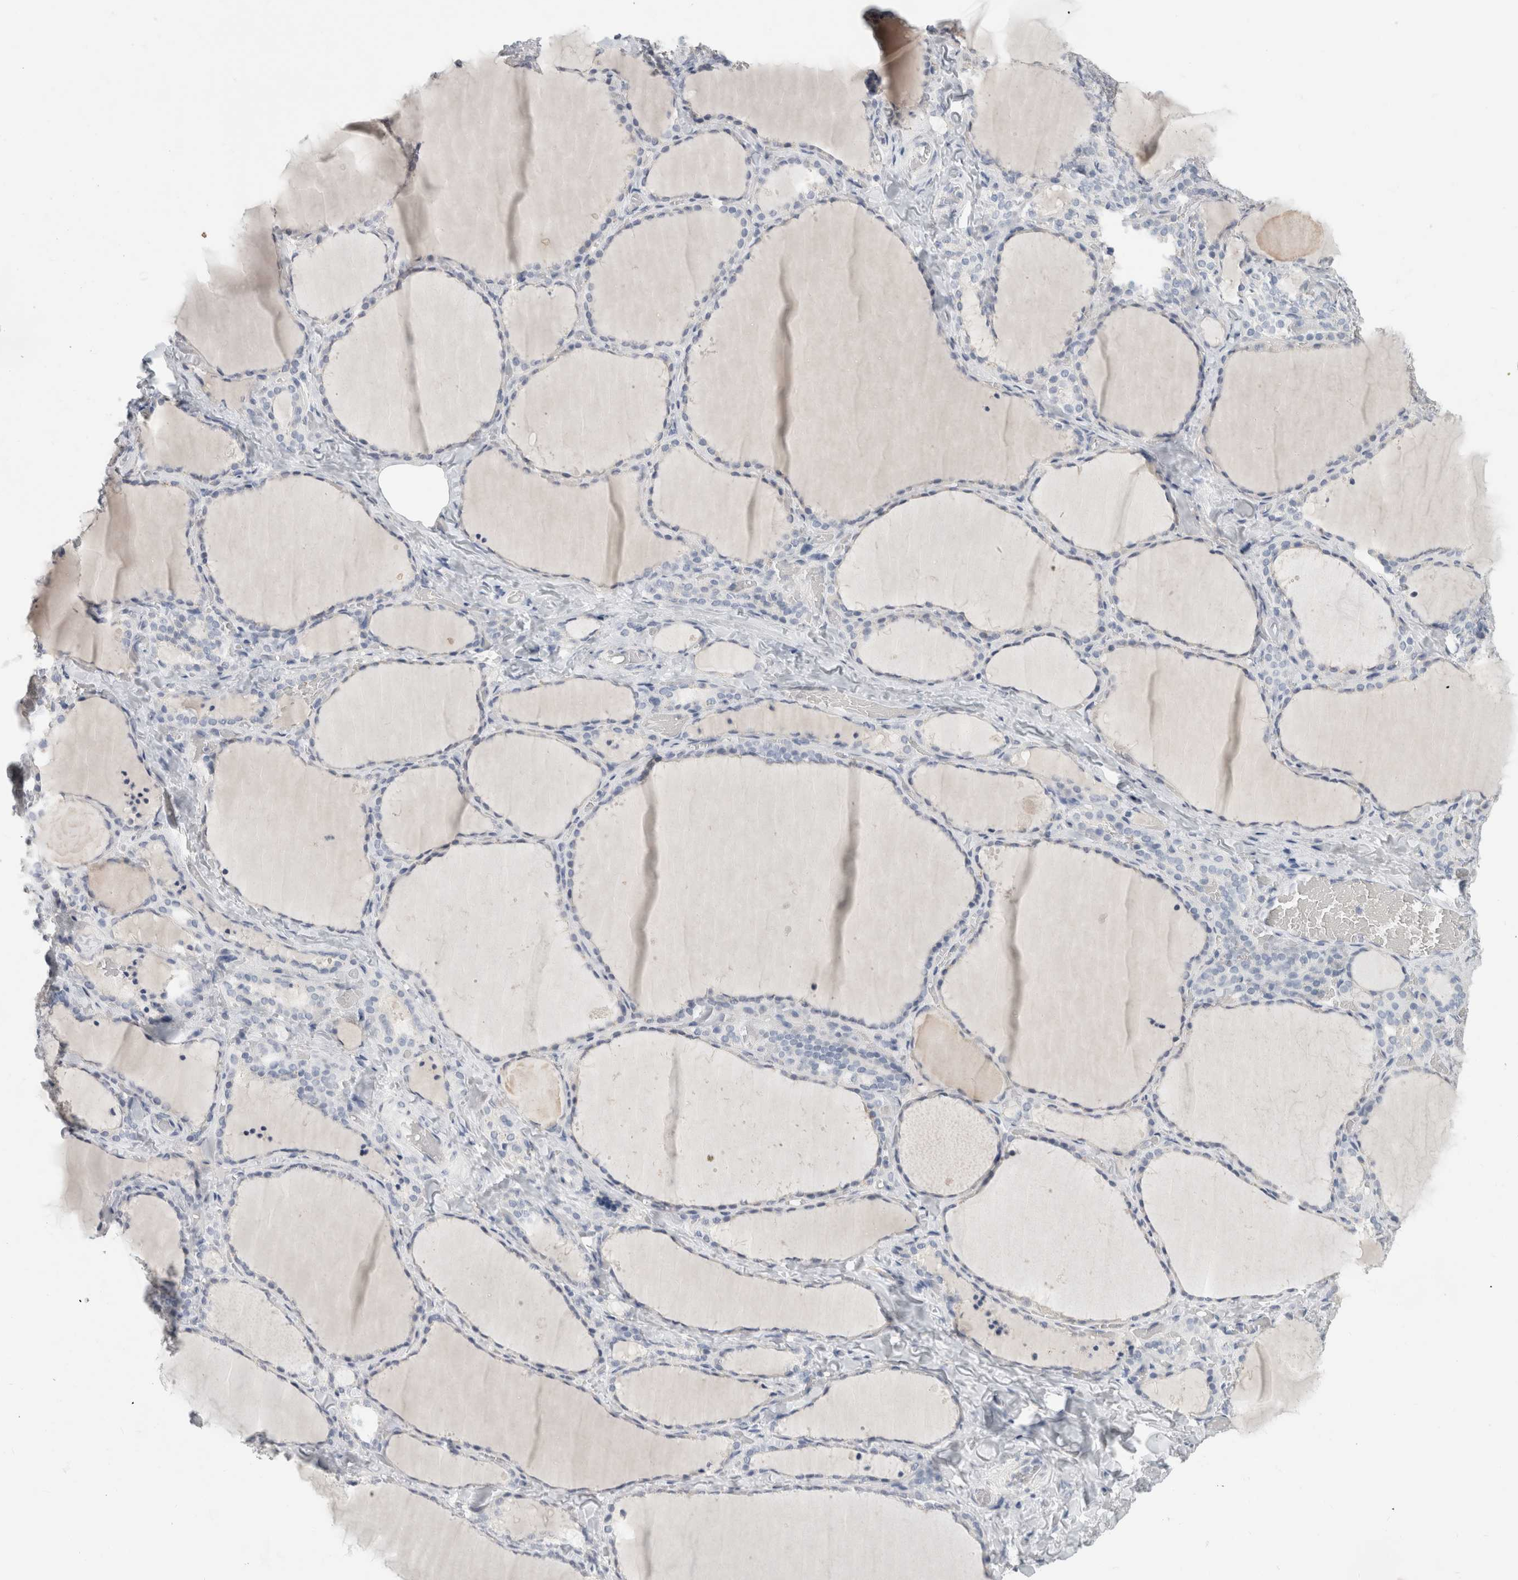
{"staining": {"intensity": "negative", "quantity": "none", "location": "none"}, "tissue": "thyroid gland", "cell_type": "Glandular cells", "image_type": "normal", "snomed": [{"axis": "morphology", "description": "Normal tissue, NOS"}, {"axis": "topography", "description": "Thyroid gland"}], "caption": "A high-resolution histopathology image shows immunohistochemistry (IHC) staining of unremarkable thyroid gland, which shows no significant expression in glandular cells.", "gene": "BCAN", "patient": {"sex": "female", "age": 22}}